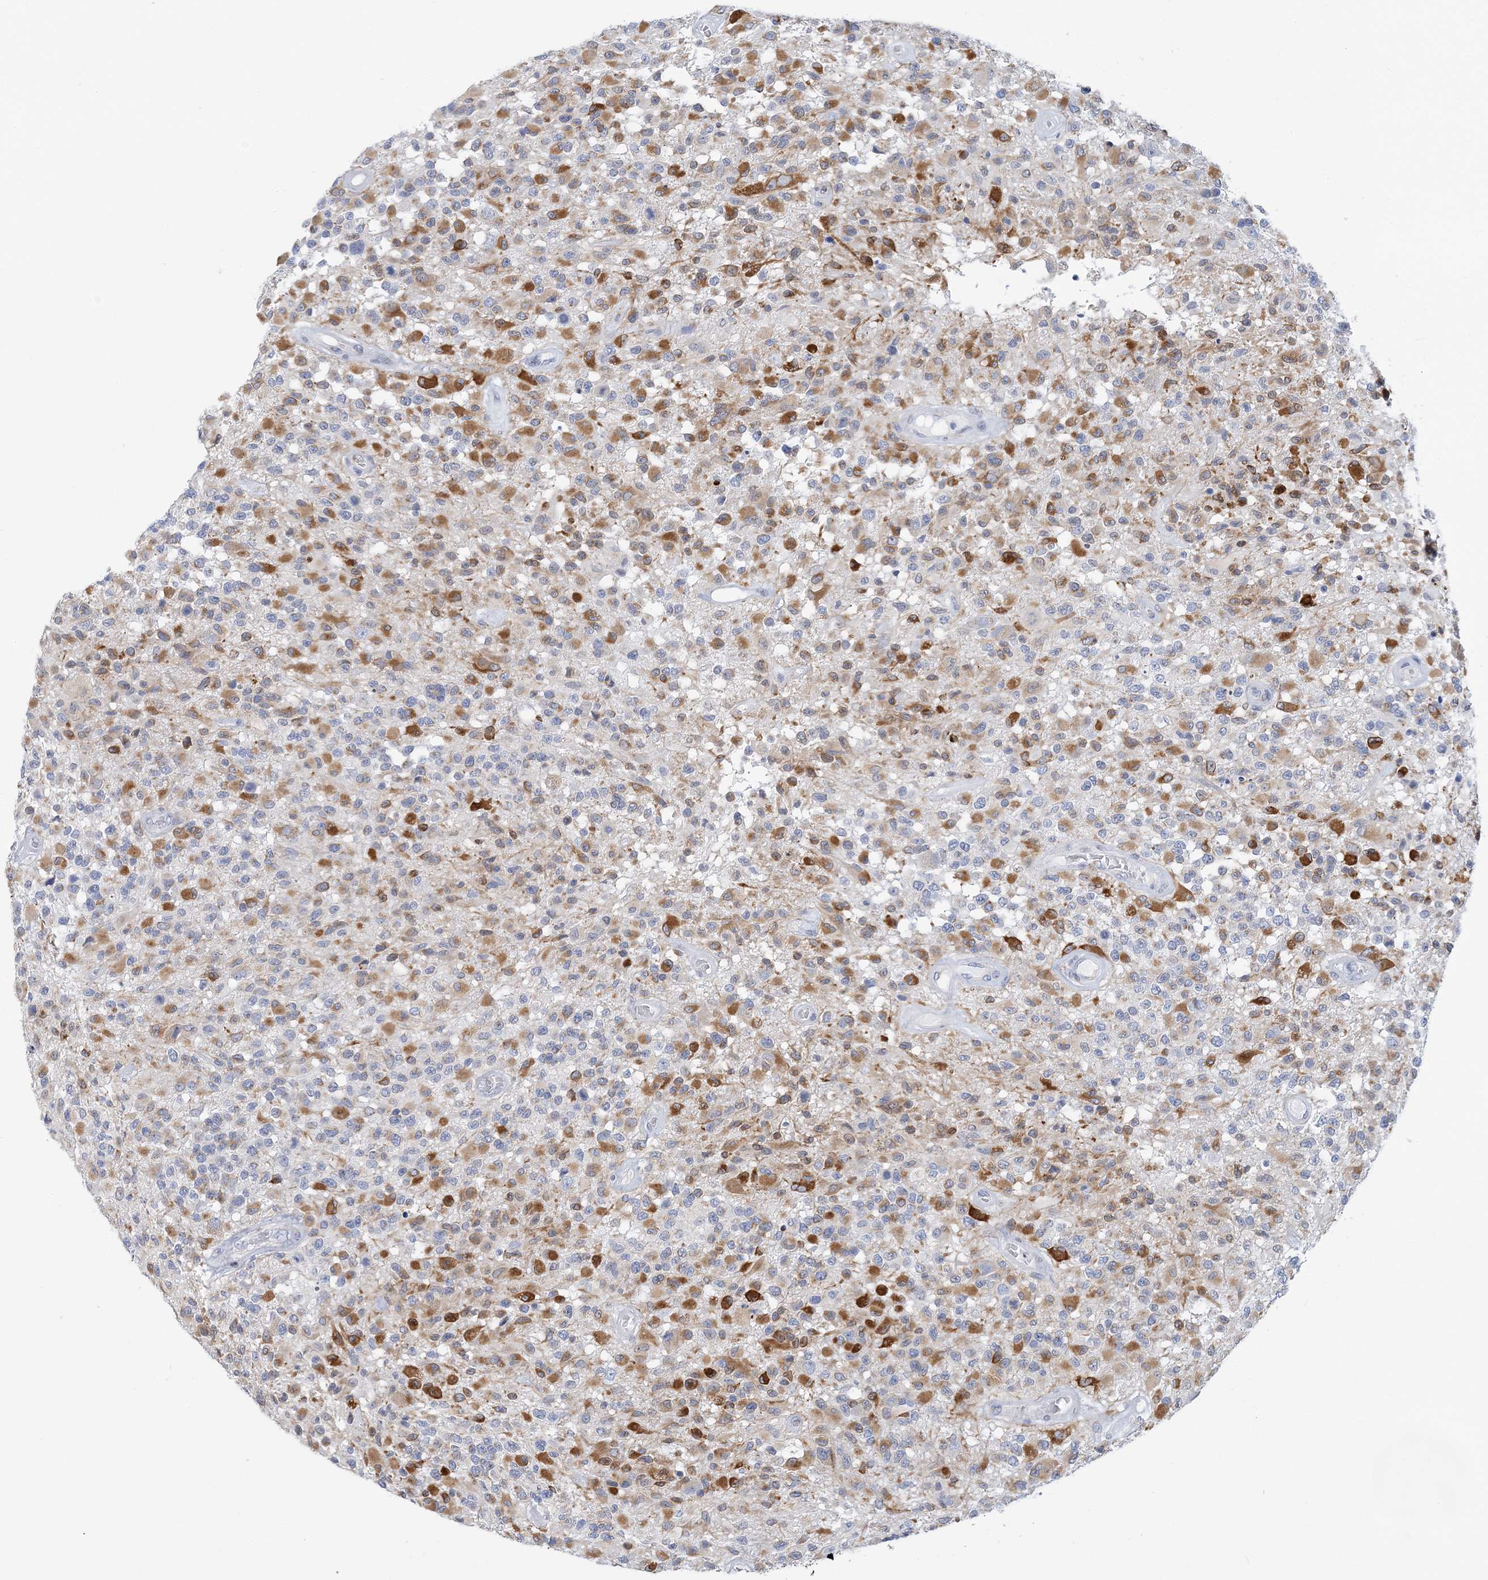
{"staining": {"intensity": "moderate", "quantity": "<25%", "location": "cytoplasmic/membranous"}, "tissue": "glioma", "cell_type": "Tumor cells", "image_type": "cancer", "snomed": [{"axis": "morphology", "description": "Glioma, malignant, High grade"}, {"axis": "morphology", "description": "Glioblastoma, NOS"}, {"axis": "topography", "description": "Brain"}], "caption": "Glioma tissue exhibits moderate cytoplasmic/membranous staining in approximately <25% of tumor cells, visualized by immunohistochemistry.", "gene": "PLEKHG4B", "patient": {"sex": "male", "age": 60}}